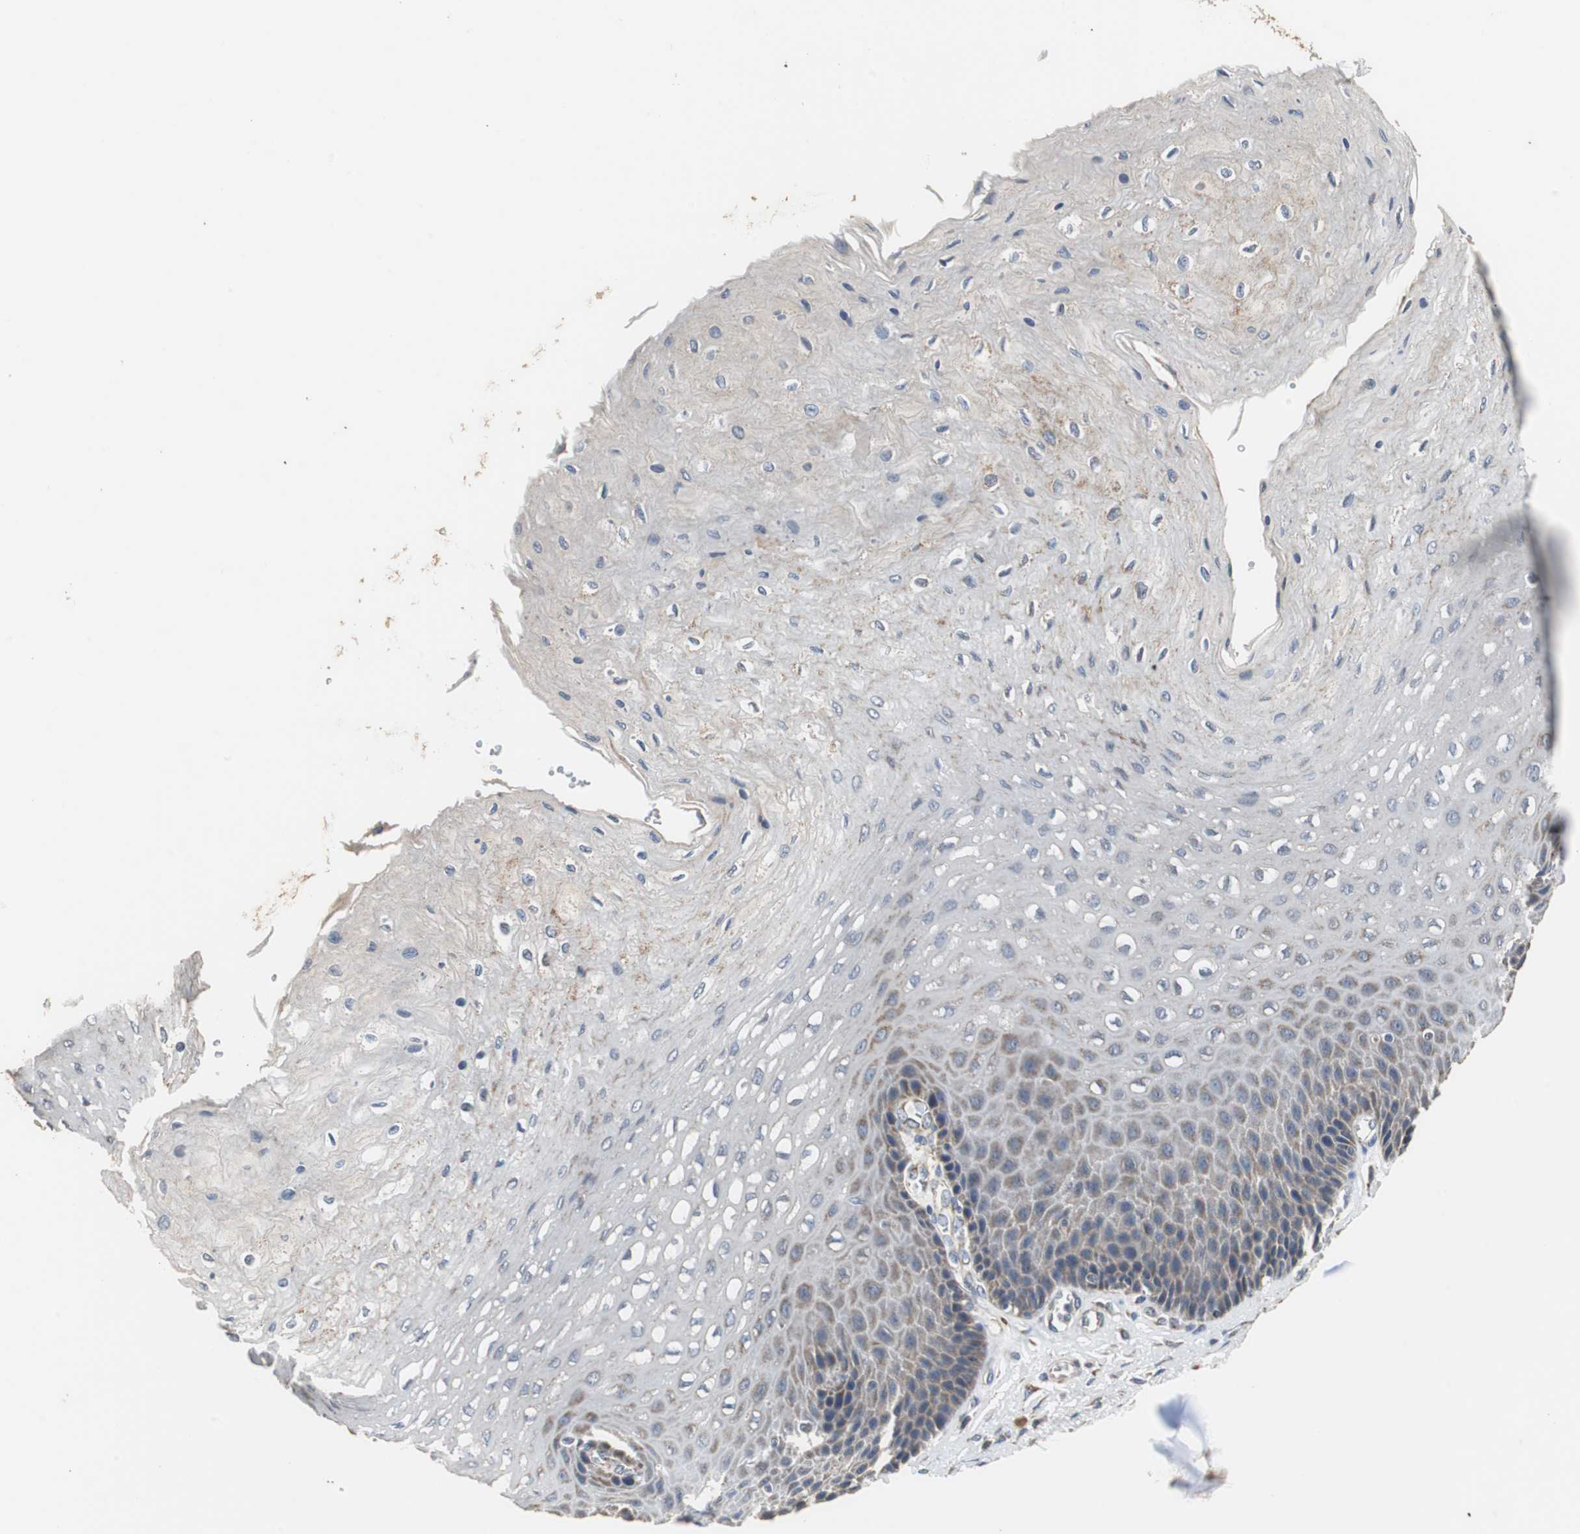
{"staining": {"intensity": "weak", "quantity": "<25%", "location": "cytoplasmic/membranous"}, "tissue": "esophagus", "cell_type": "Squamous epithelial cells", "image_type": "normal", "snomed": [{"axis": "morphology", "description": "Normal tissue, NOS"}, {"axis": "topography", "description": "Esophagus"}], "caption": "The photomicrograph reveals no significant staining in squamous epithelial cells of esophagus. (Brightfield microscopy of DAB IHC at high magnification).", "gene": "HMGCL", "patient": {"sex": "female", "age": 72}}